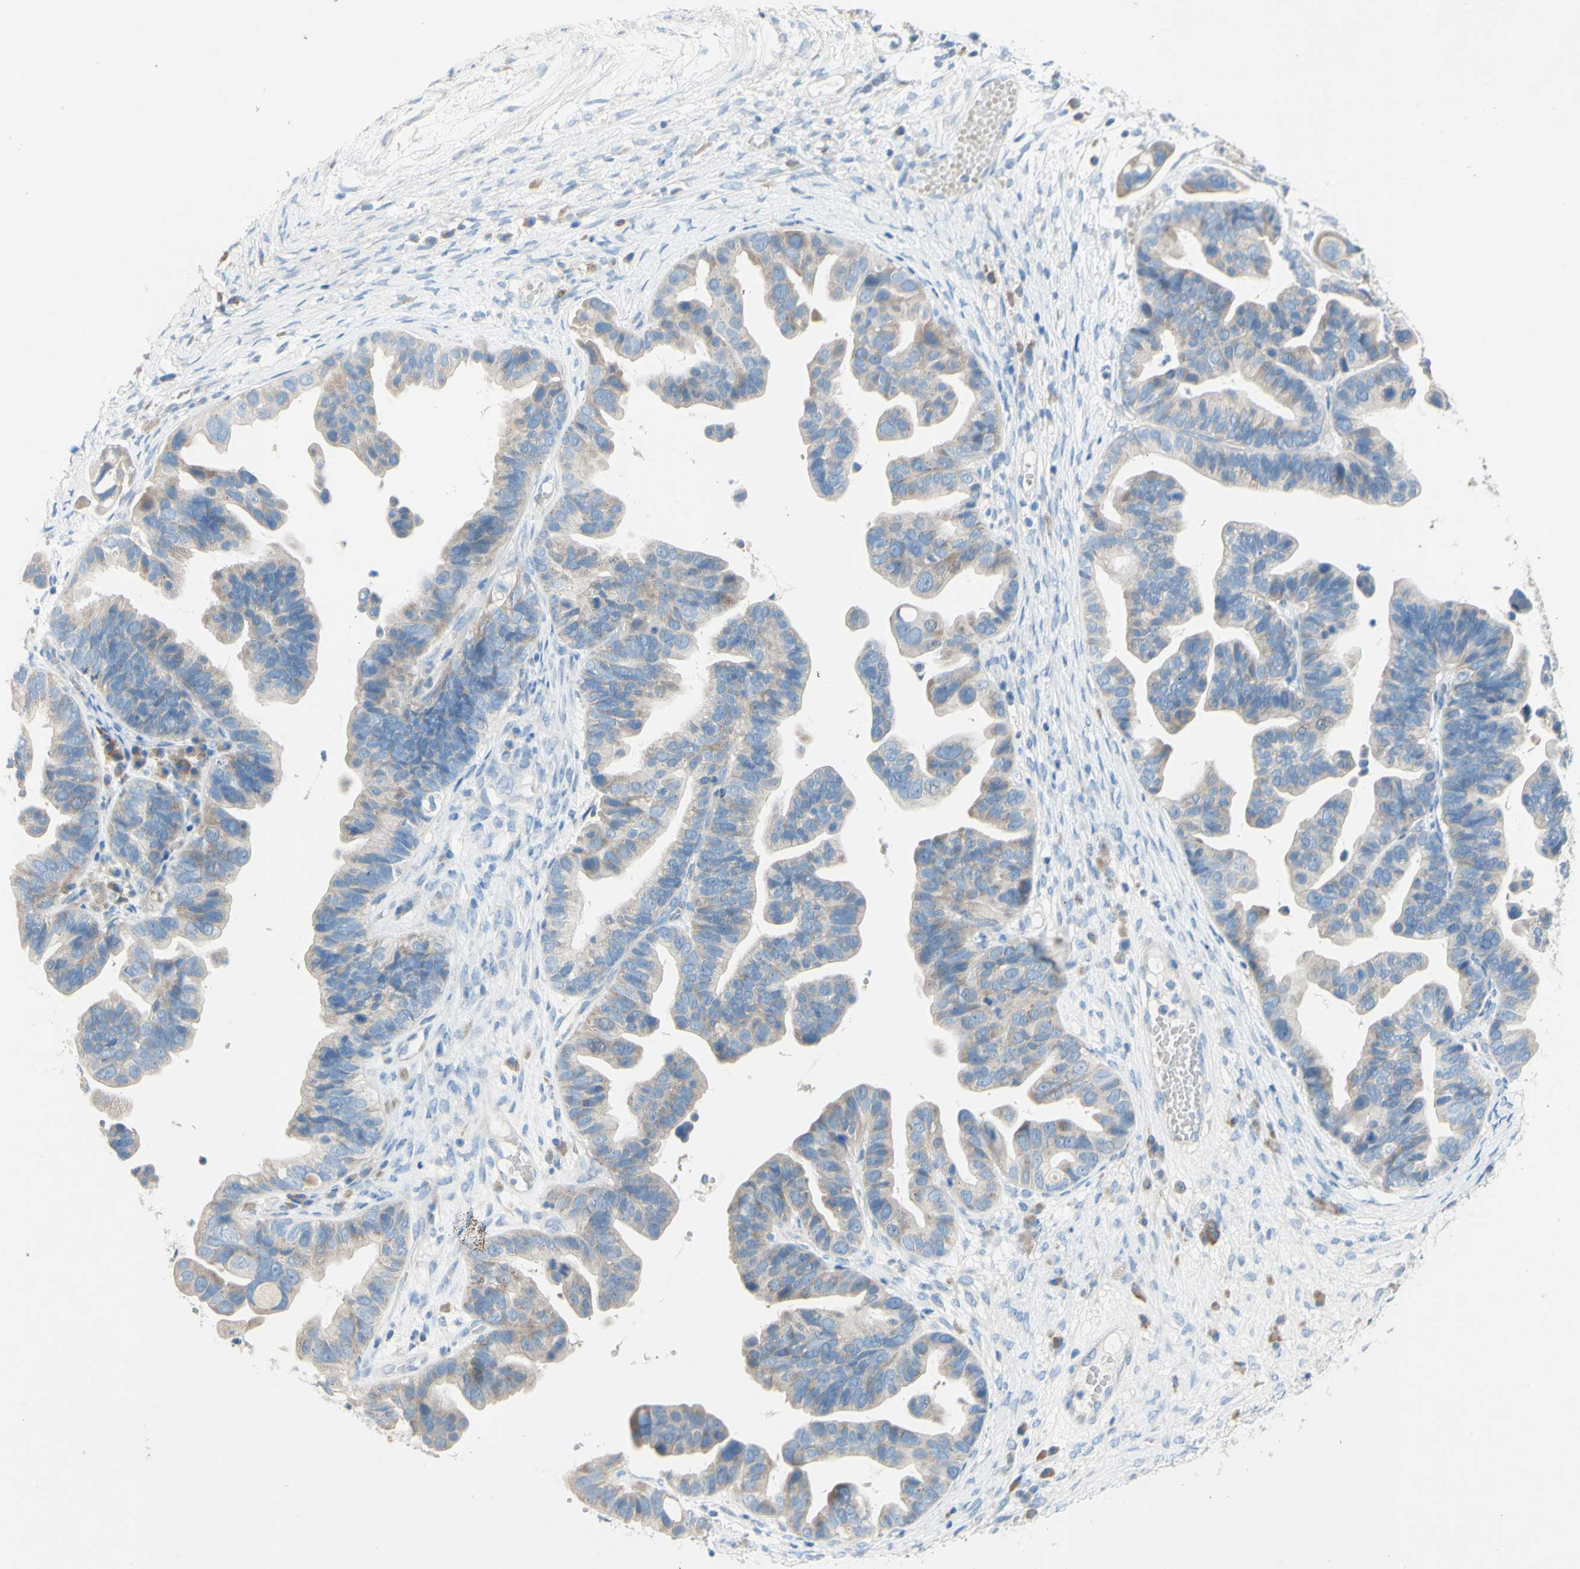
{"staining": {"intensity": "negative", "quantity": "none", "location": "none"}, "tissue": "ovarian cancer", "cell_type": "Tumor cells", "image_type": "cancer", "snomed": [{"axis": "morphology", "description": "Cystadenocarcinoma, serous, NOS"}, {"axis": "topography", "description": "Ovary"}], "caption": "Immunohistochemistry (IHC) histopathology image of neoplastic tissue: human ovarian serous cystadenocarcinoma stained with DAB (3,3'-diaminobenzidine) demonstrates no significant protein staining in tumor cells.", "gene": "ACADL", "patient": {"sex": "female", "age": 56}}